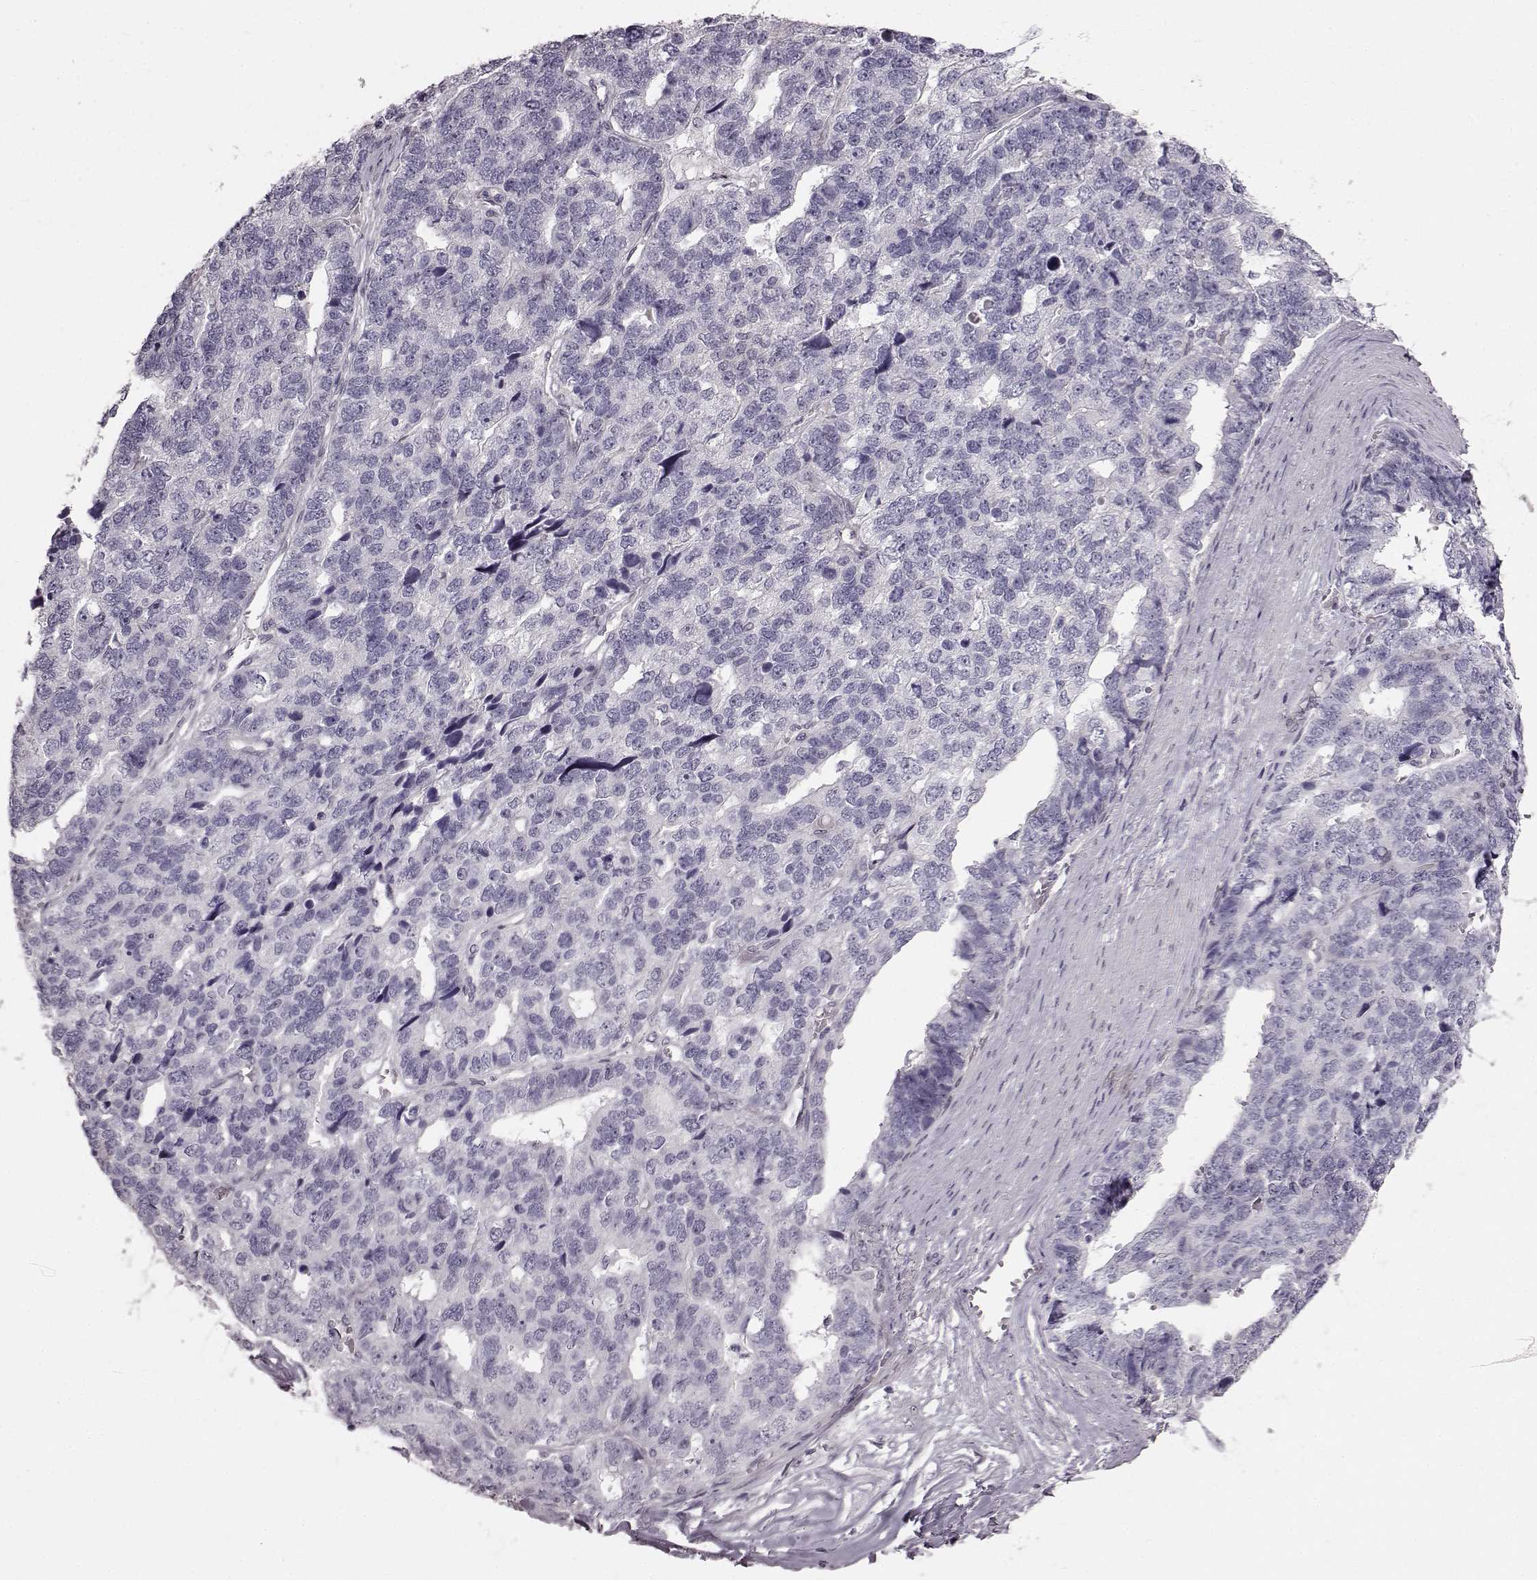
{"staining": {"intensity": "negative", "quantity": "none", "location": "none"}, "tissue": "stomach cancer", "cell_type": "Tumor cells", "image_type": "cancer", "snomed": [{"axis": "morphology", "description": "Adenocarcinoma, NOS"}, {"axis": "topography", "description": "Stomach"}], "caption": "High power microscopy photomicrograph of an immunohistochemistry (IHC) micrograph of stomach cancer (adenocarcinoma), revealing no significant staining in tumor cells.", "gene": "TCHHL1", "patient": {"sex": "male", "age": 69}}